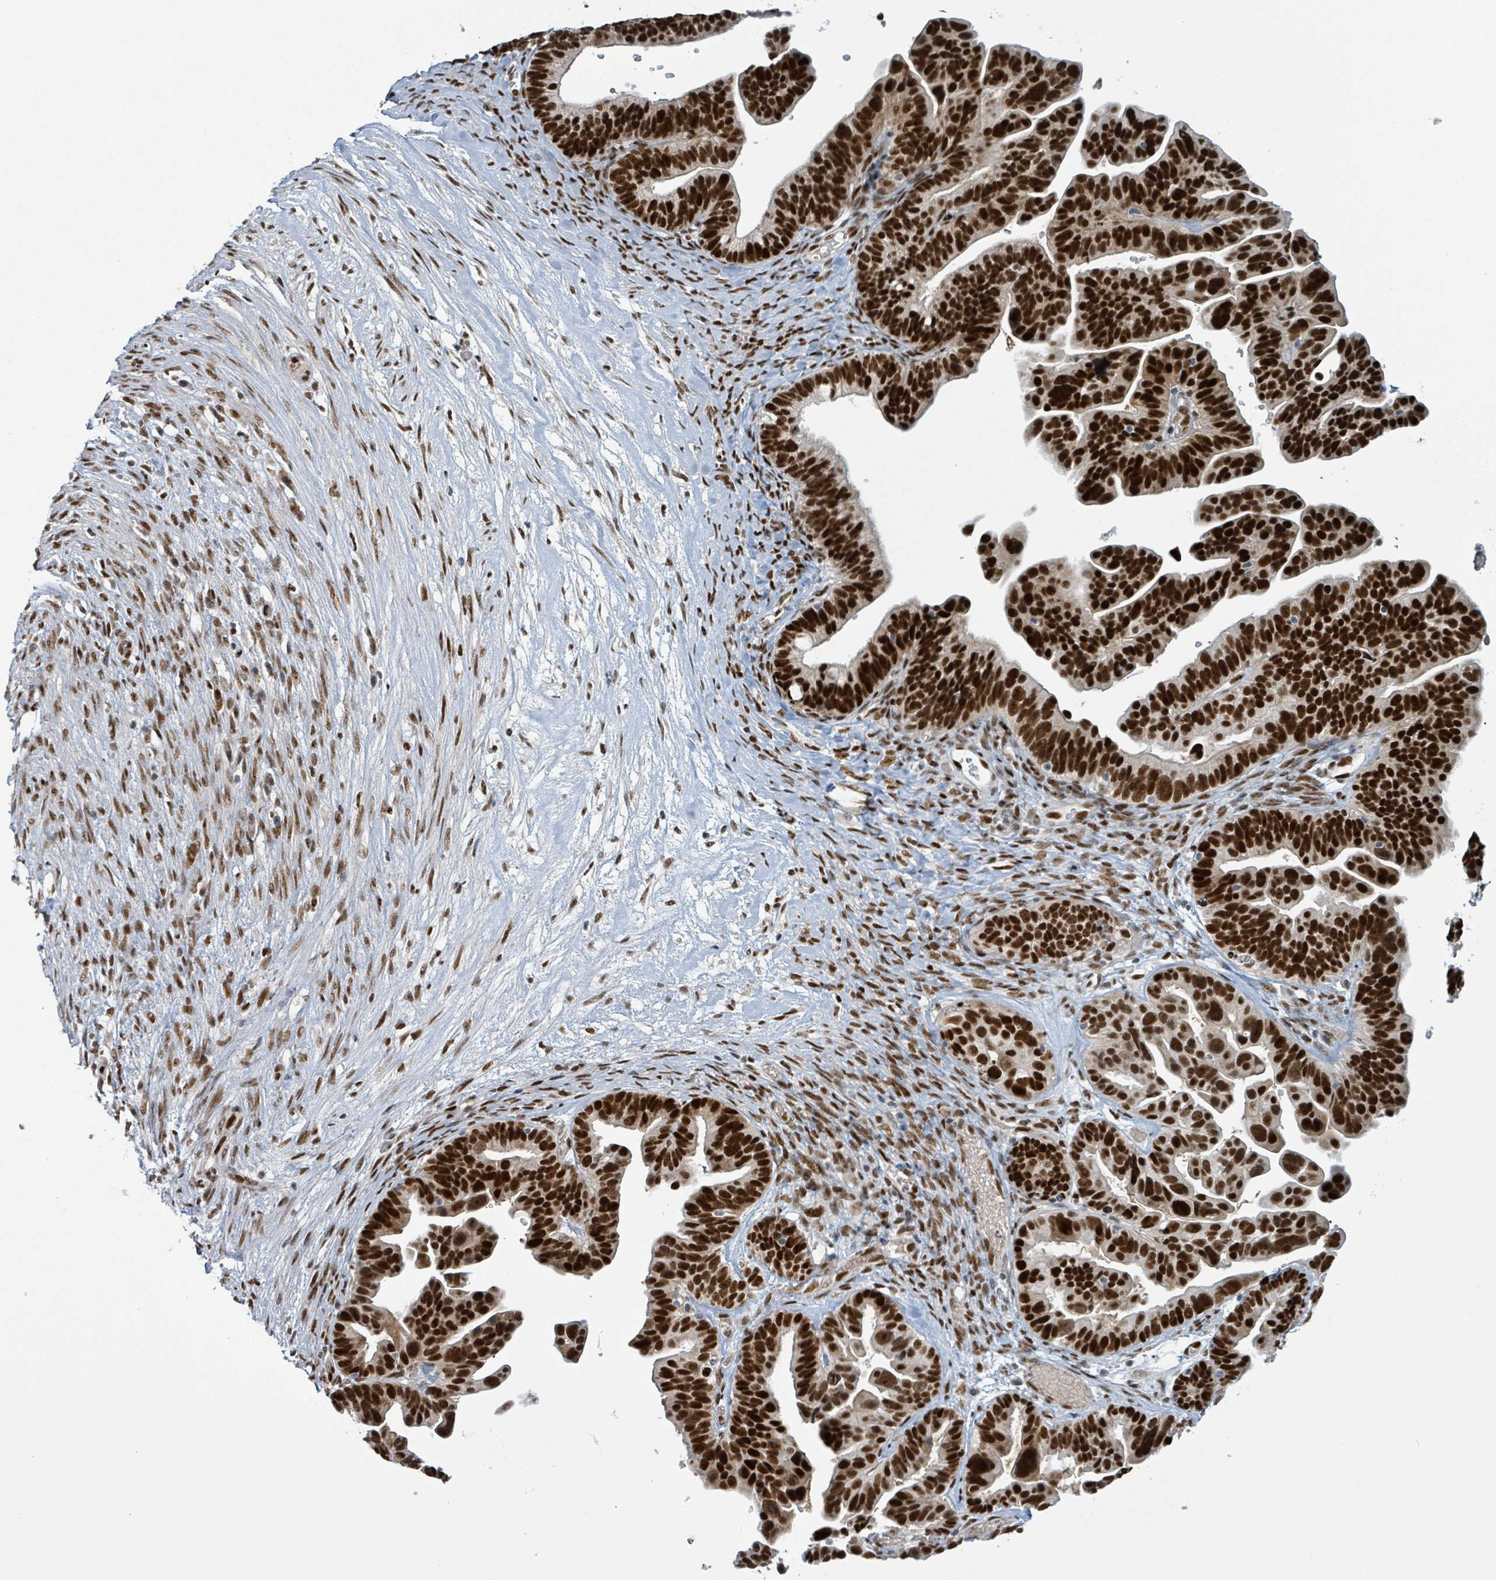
{"staining": {"intensity": "strong", "quantity": ">75%", "location": "nuclear"}, "tissue": "ovarian cancer", "cell_type": "Tumor cells", "image_type": "cancer", "snomed": [{"axis": "morphology", "description": "Cystadenocarcinoma, serous, NOS"}, {"axis": "topography", "description": "Ovary"}], "caption": "This is an image of immunohistochemistry staining of ovarian cancer, which shows strong positivity in the nuclear of tumor cells.", "gene": "KLF3", "patient": {"sex": "female", "age": 56}}